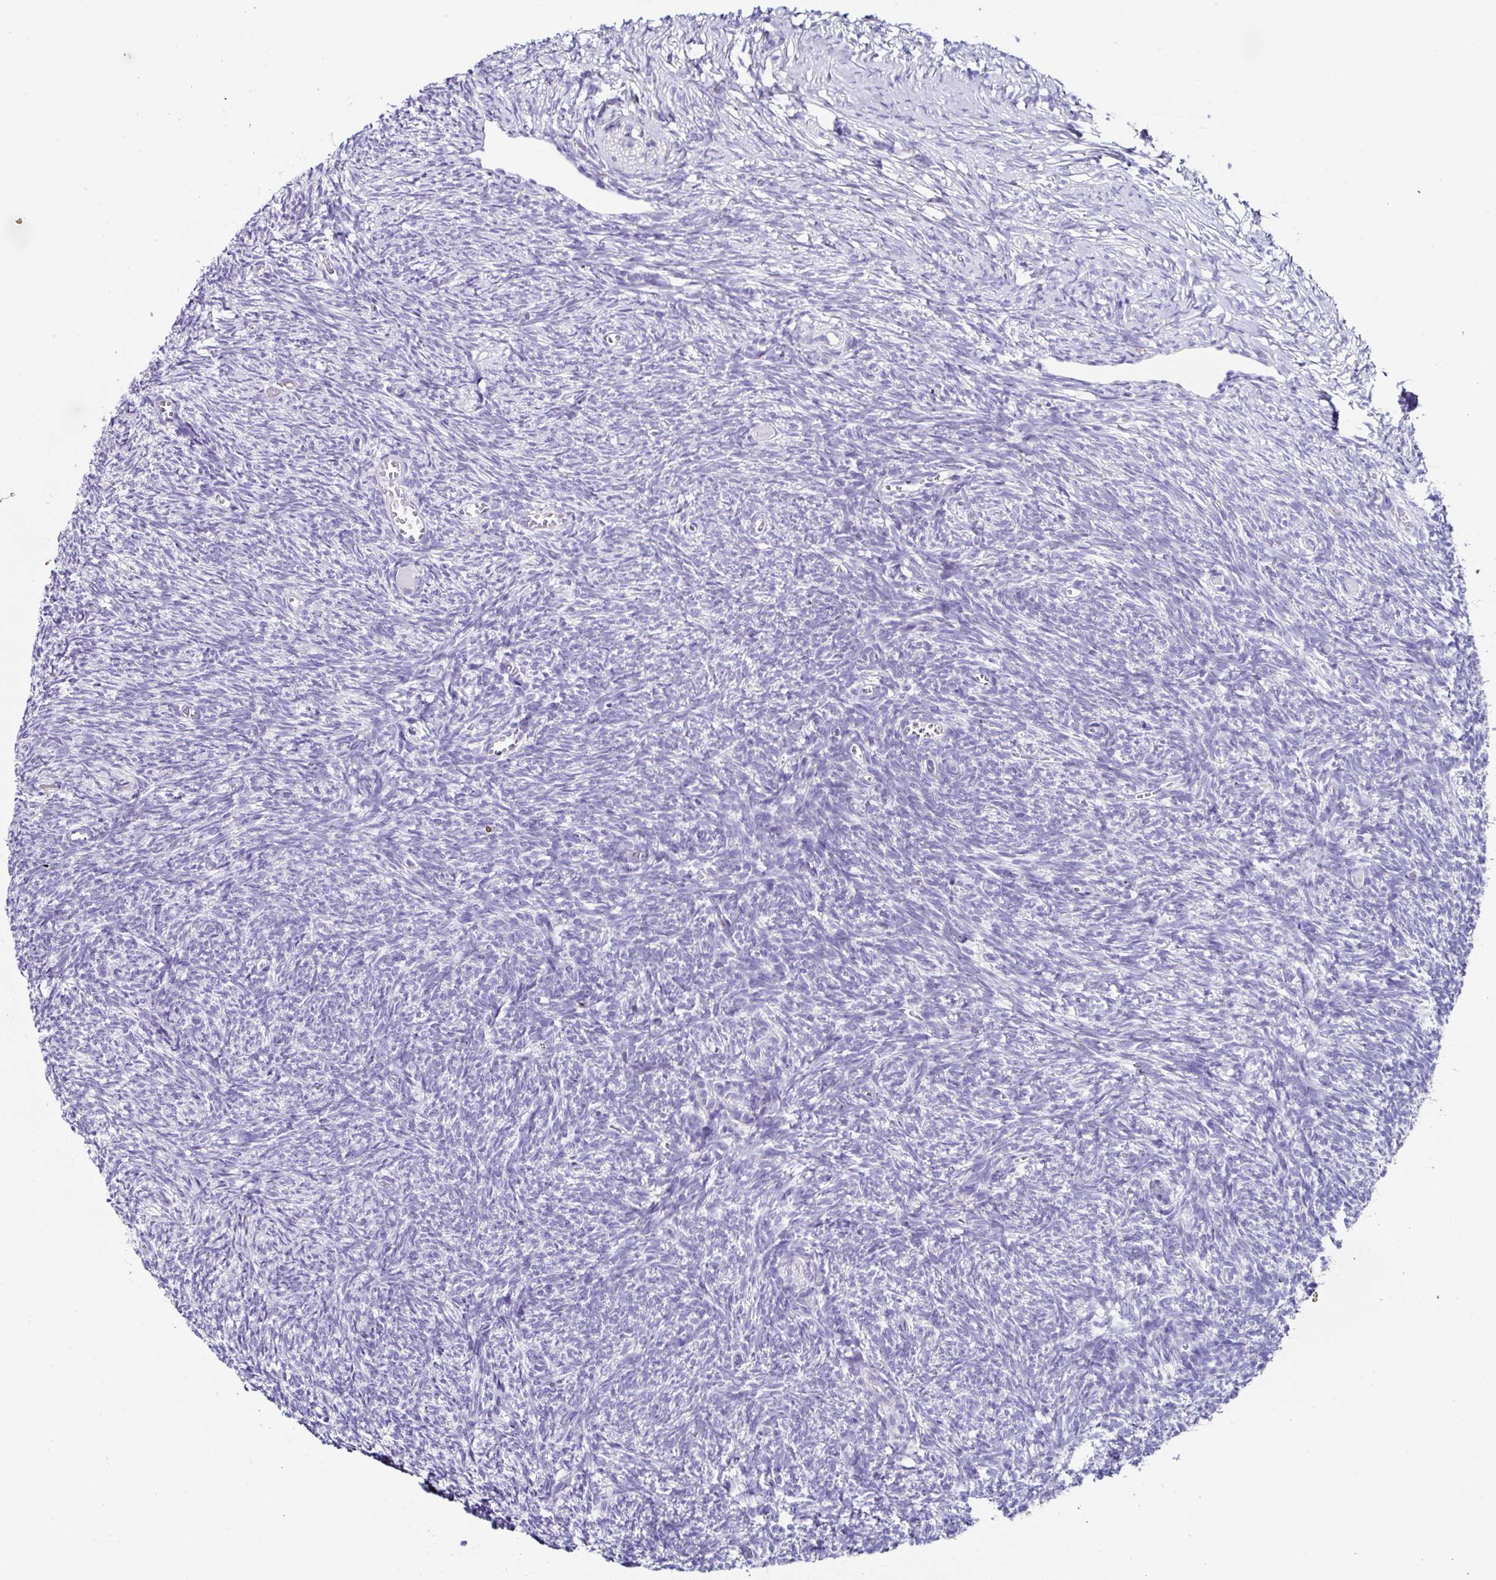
{"staining": {"intensity": "negative", "quantity": "none", "location": "none"}, "tissue": "ovary", "cell_type": "Follicle cells", "image_type": "normal", "snomed": [{"axis": "morphology", "description": "Normal tissue, NOS"}, {"axis": "topography", "description": "Ovary"}], "caption": "The histopathology image reveals no significant expression in follicle cells of ovary. (Brightfield microscopy of DAB immunohistochemistry at high magnification).", "gene": "UGT3A1", "patient": {"sex": "female", "age": 39}}